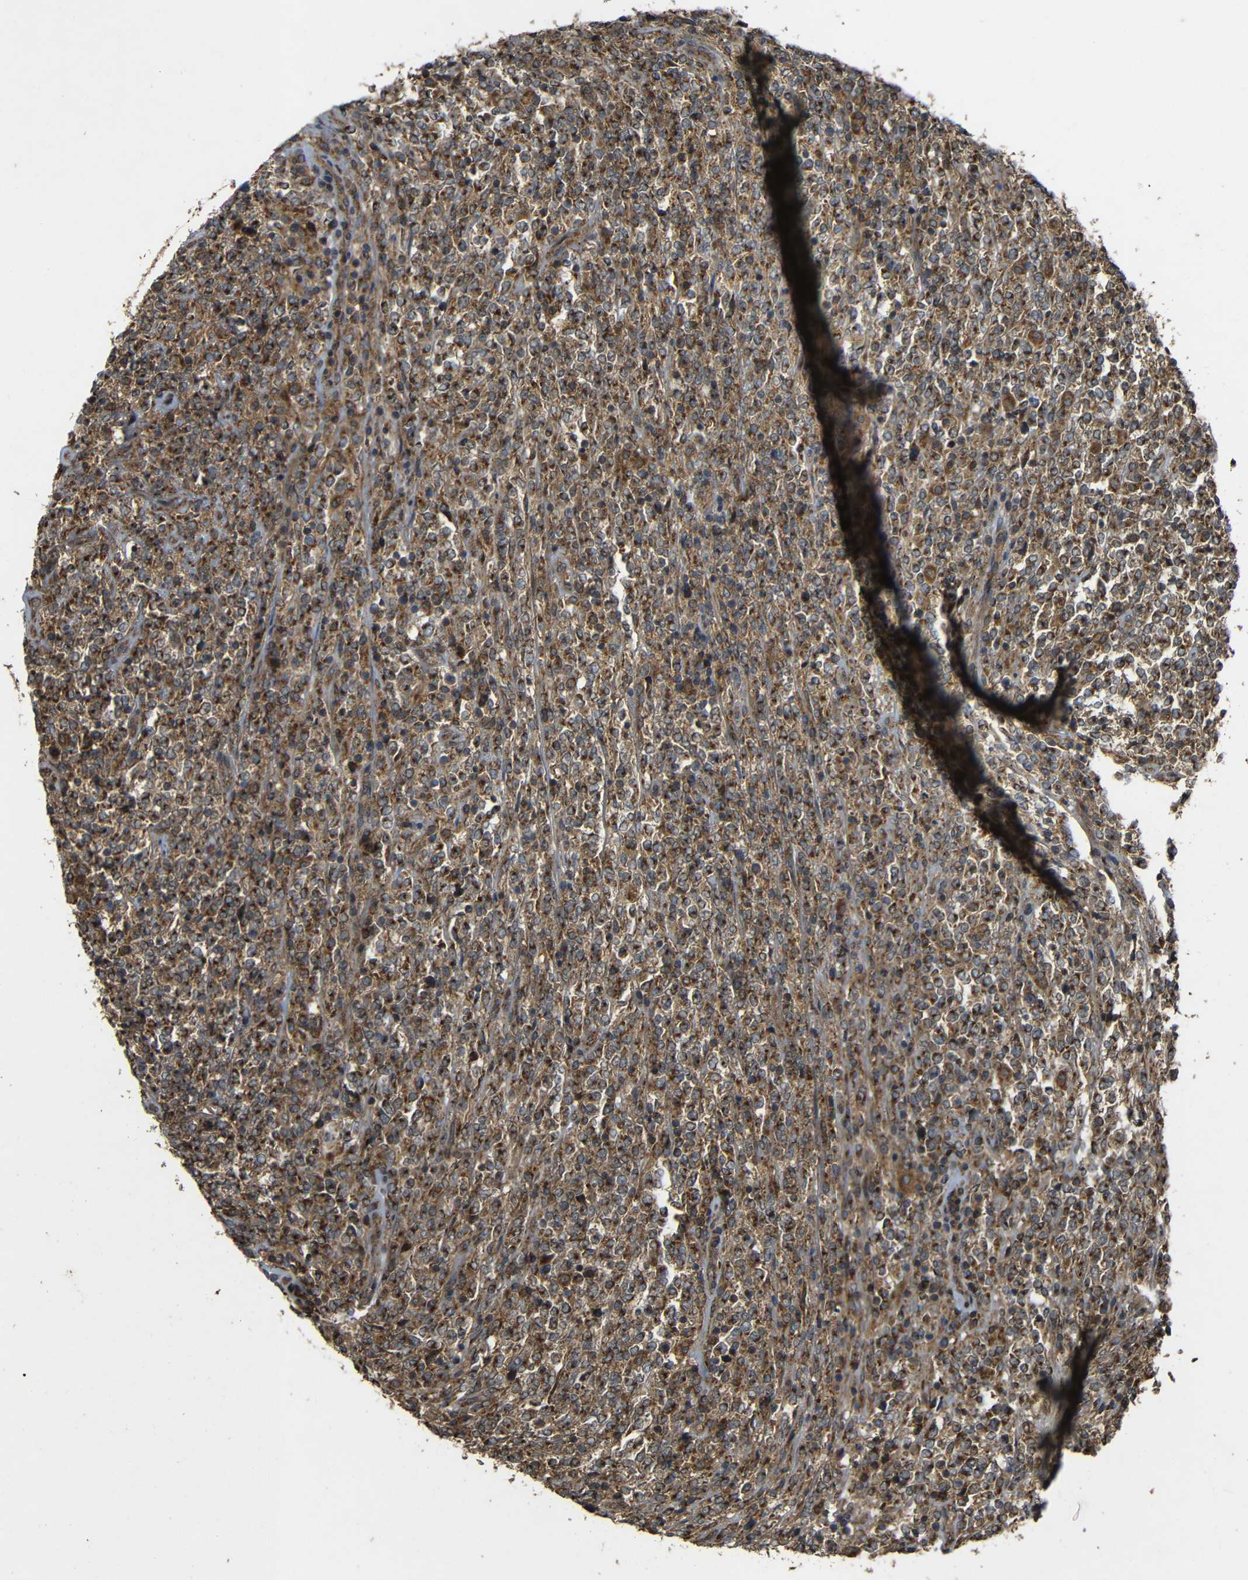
{"staining": {"intensity": "strong", "quantity": ">75%", "location": "cytoplasmic/membranous"}, "tissue": "lymphoma", "cell_type": "Tumor cells", "image_type": "cancer", "snomed": [{"axis": "morphology", "description": "Malignant lymphoma, non-Hodgkin's type, High grade"}, {"axis": "topography", "description": "Soft tissue"}], "caption": "IHC of human lymphoma exhibits high levels of strong cytoplasmic/membranous positivity in approximately >75% of tumor cells.", "gene": "C1GALT1", "patient": {"sex": "male", "age": 18}}